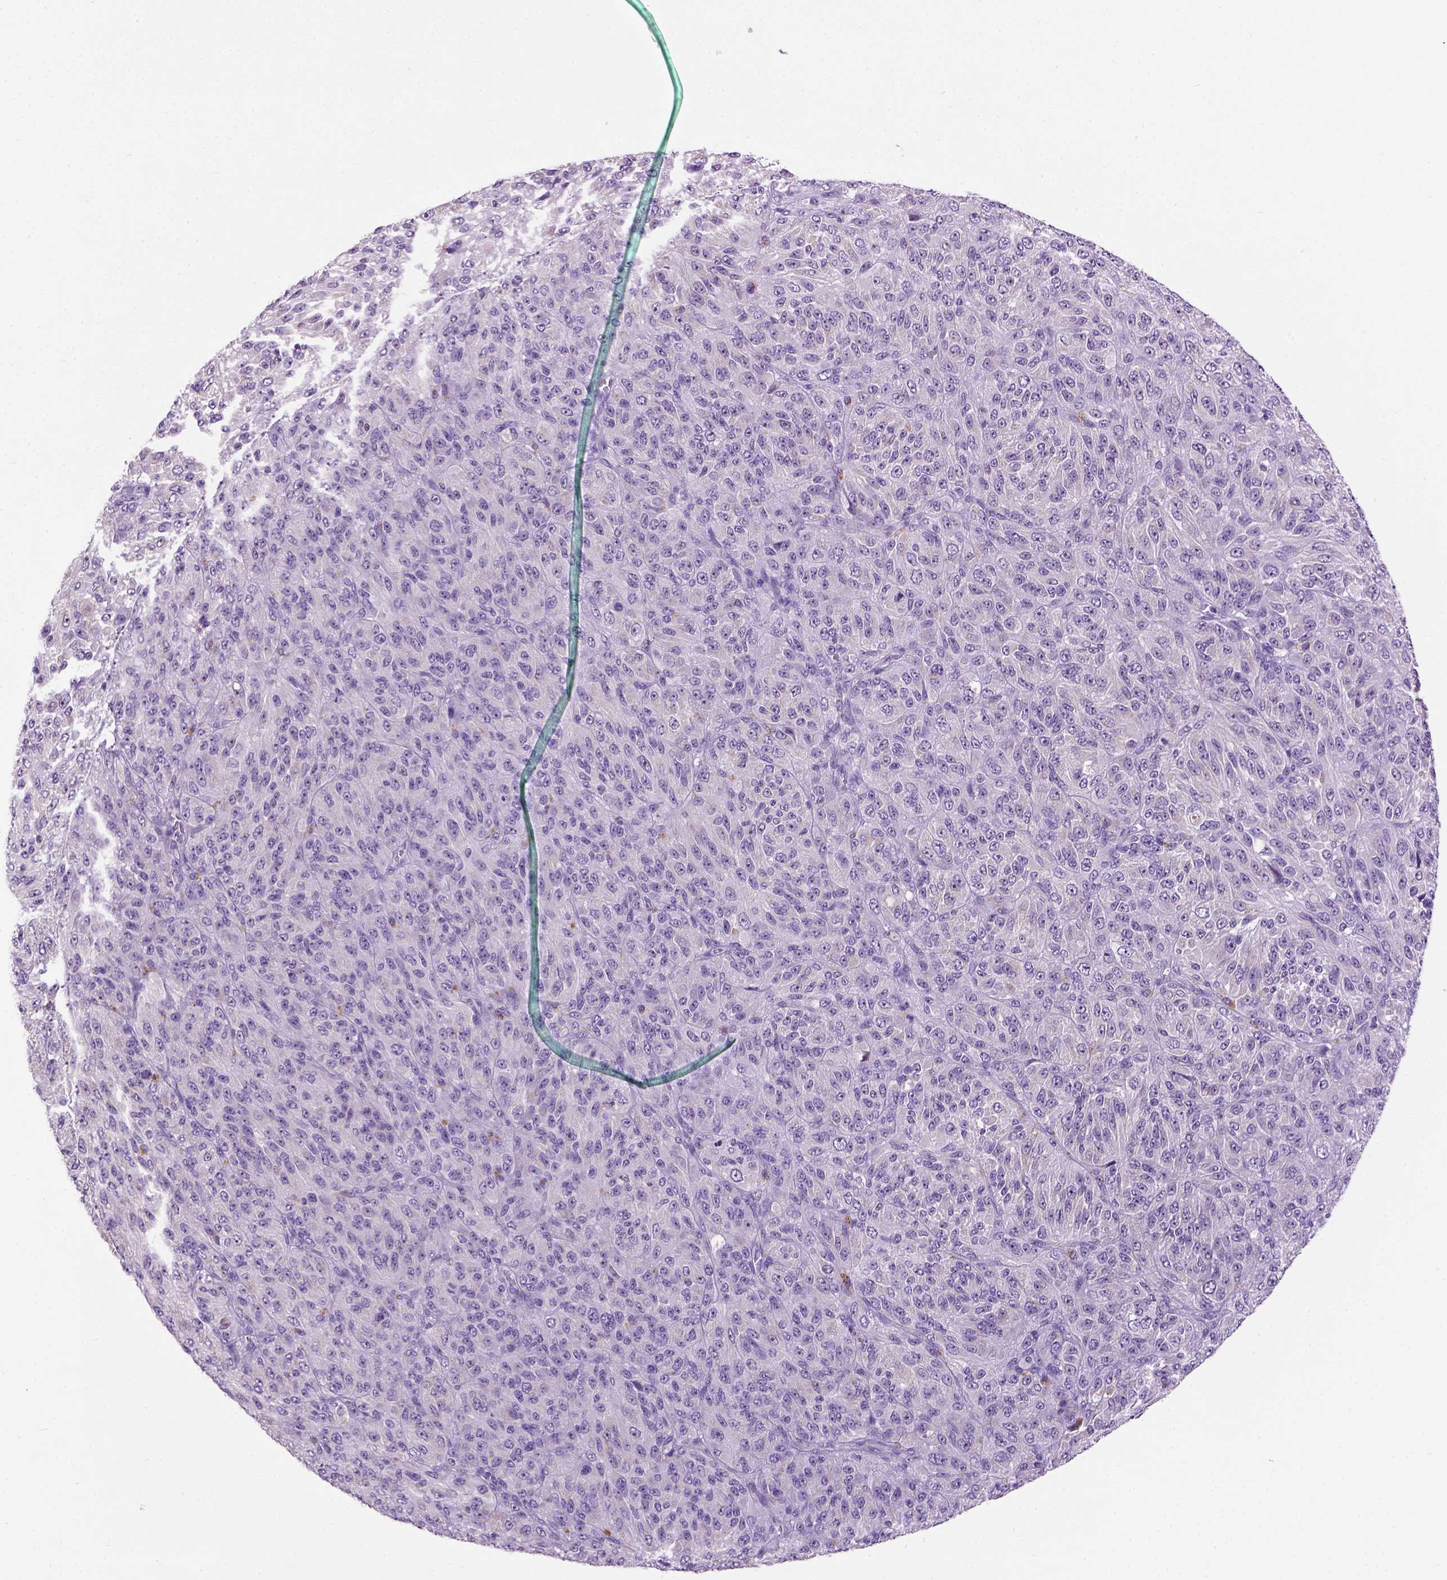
{"staining": {"intensity": "negative", "quantity": "none", "location": "none"}, "tissue": "melanoma", "cell_type": "Tumor cells", "image_type": "cancer", "snomed": [{"axis": "morphology", "description": "Malignant melanoma, Metastatic site"}, {"axis": "topography", "description": "Brain"}], "caption": "Immunohistochemical staining of melanoma demonstrates no significant positivity in tumor cells.", "gene": "UTP4", "patient": {"sex": "female", "age": 56}}